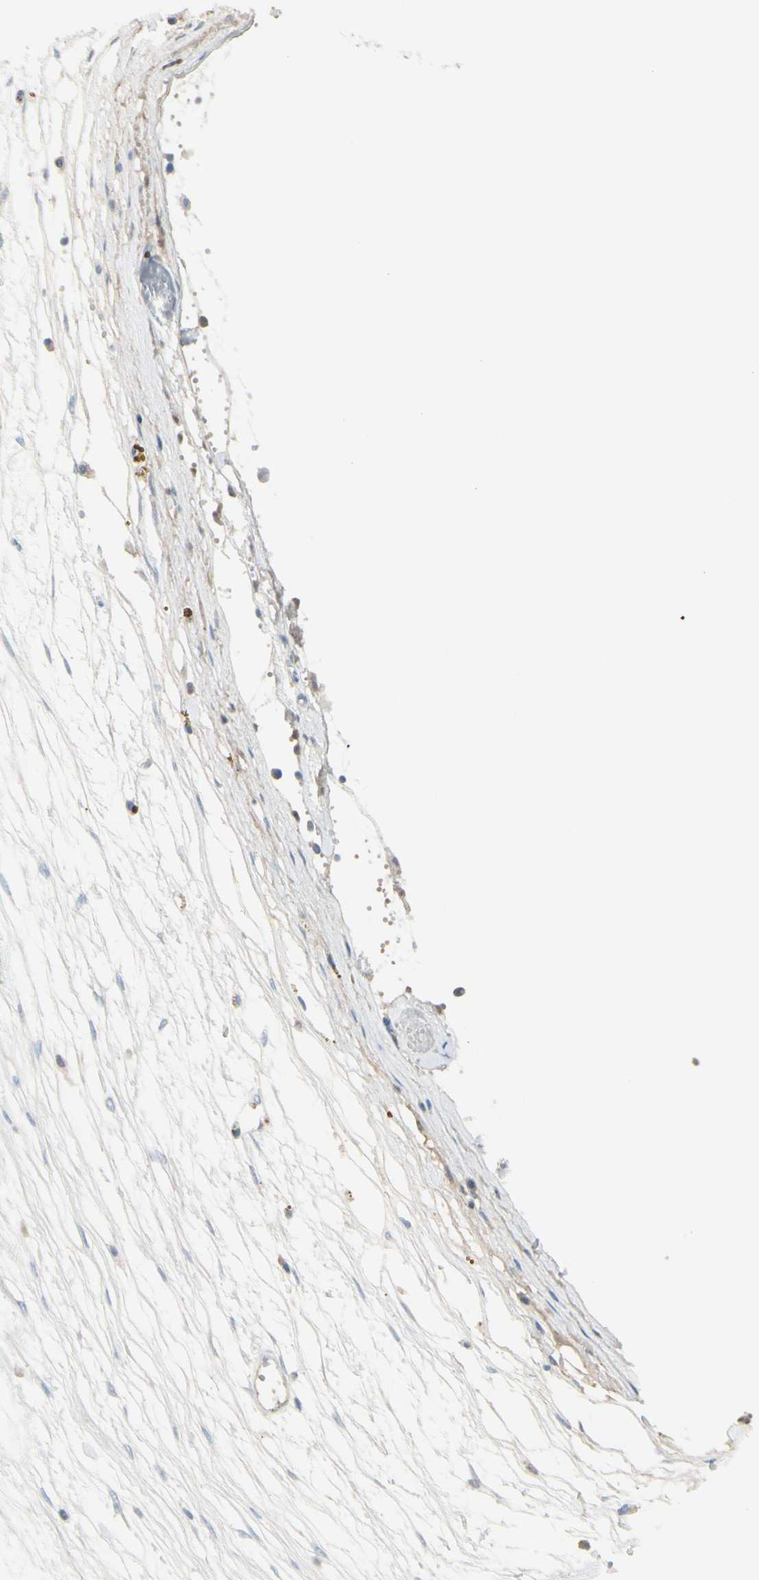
{"staining": {"intensity": "negative", "quantity": "none", "location": "none"}, "tissue": "ovarian cancer", "cell_type": "Tumor cells", "image_type": "cancer", "snomed": [{"axis": "morphology", "description": "Cystadenocarcinoma, serous, NOS"}, {"axis": "topography", "description": "Ovary"}], "caption": "Immunohistochemical staining of ovarian cancer exhibits no significant staining in tumor cells.", "gene": "CACNA2D1", "patient": {"sex": "female", "age": 71}}